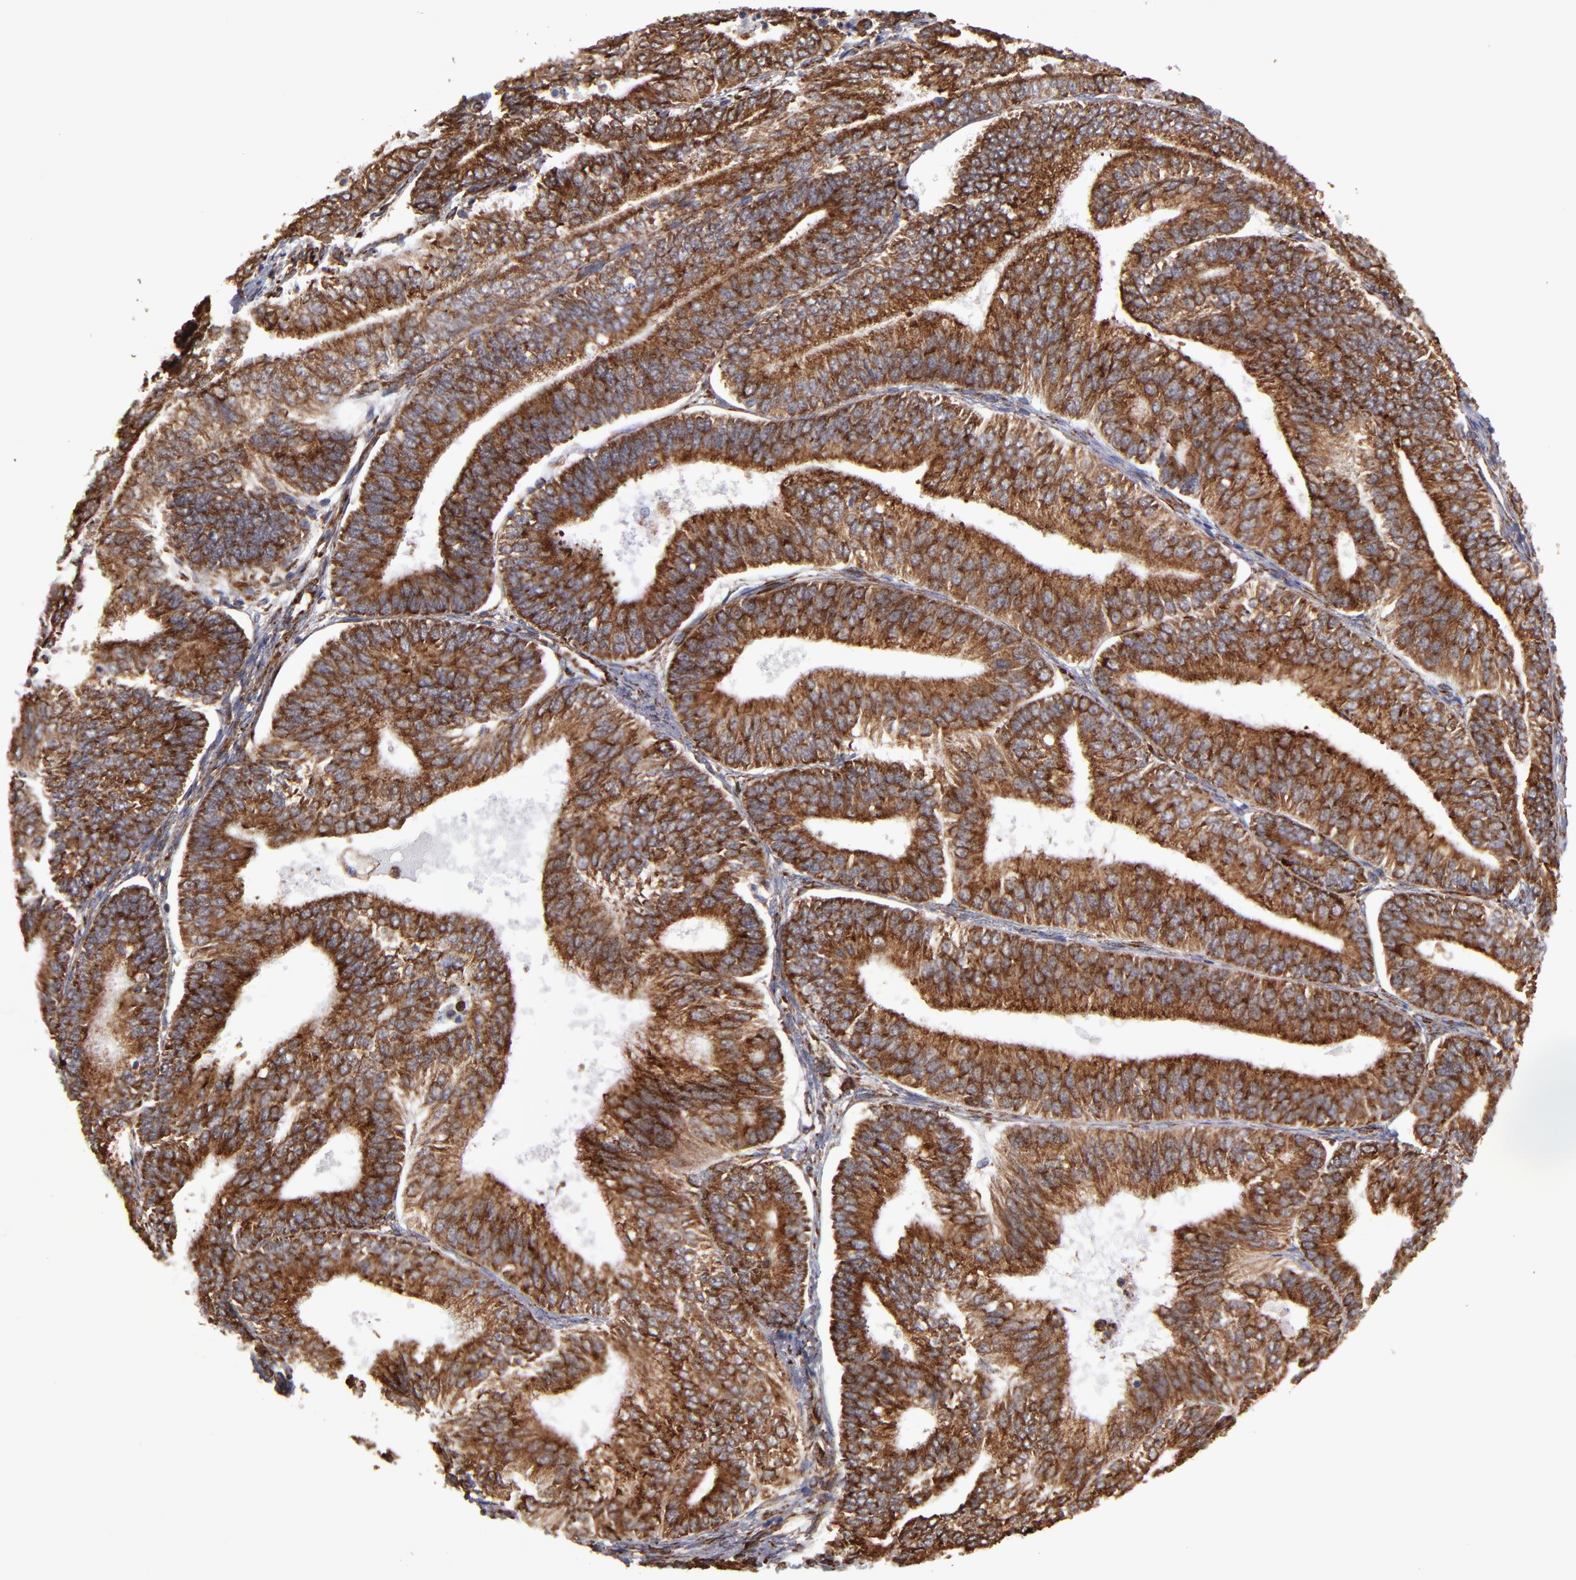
{"staining": {"intensity": "strong", "quantity": ">75%", "location": "cytoplasmic/membranous"}, "tissue": "endometrial cancer", "cell_type": "Tumor cells", "image_type": "cancer", "snomed": [{"axis": "morphology", "description": "Adenocarcinoma, NOS"}, {"axis": "topography", "description": "Endometrium"}], "caption": "The immunohistochemical stain highlights strong cytoplasmic/membranous positivity in tumor cells of endometrial cancer tissue.", "gene": "KTN1", "patient": {"sex": "female", "age": 55}}